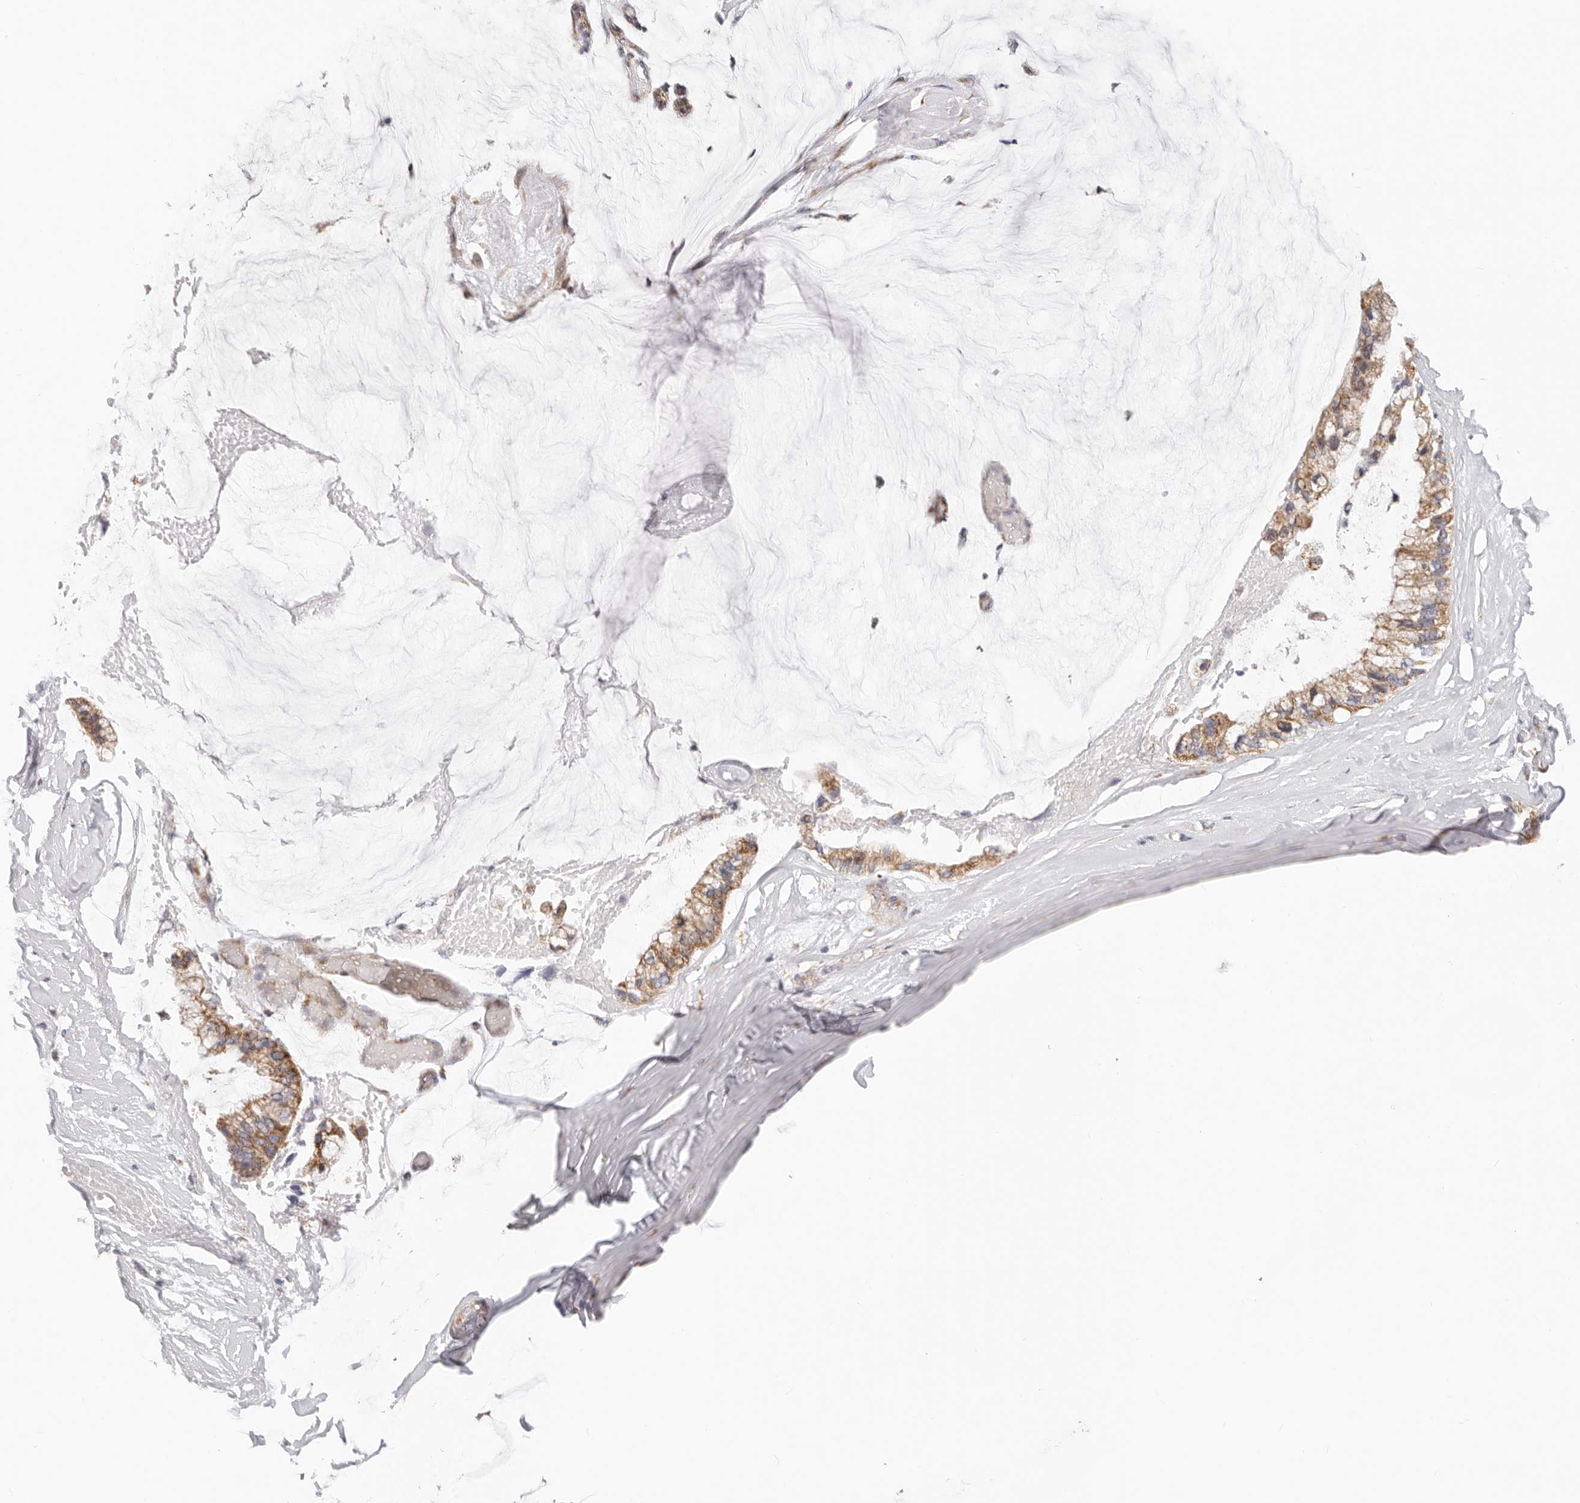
{"staining": {"intensity": "moderate", "quantity": ">75%", "location": "cytoplasmic/membranous"}, "tissue": "ovarian cancer", "cell_type": "Tumor cells", "image_type": "cancer", "snomed": [{"axis": "morphology", "description": "Cystadenocarcinoma, mucinous, NOS"}, {"axis": "topography", "description": "Ovary"}], "caption": "Immunohistochemical staining of mucinous cystadenocarcinoma (ovarian) shows moderate cytoplasmic/membranous protein positivity in about >75% of tumor cells.", "gene": "AFDN", "patient": {"sex": "female", "age": 39}}